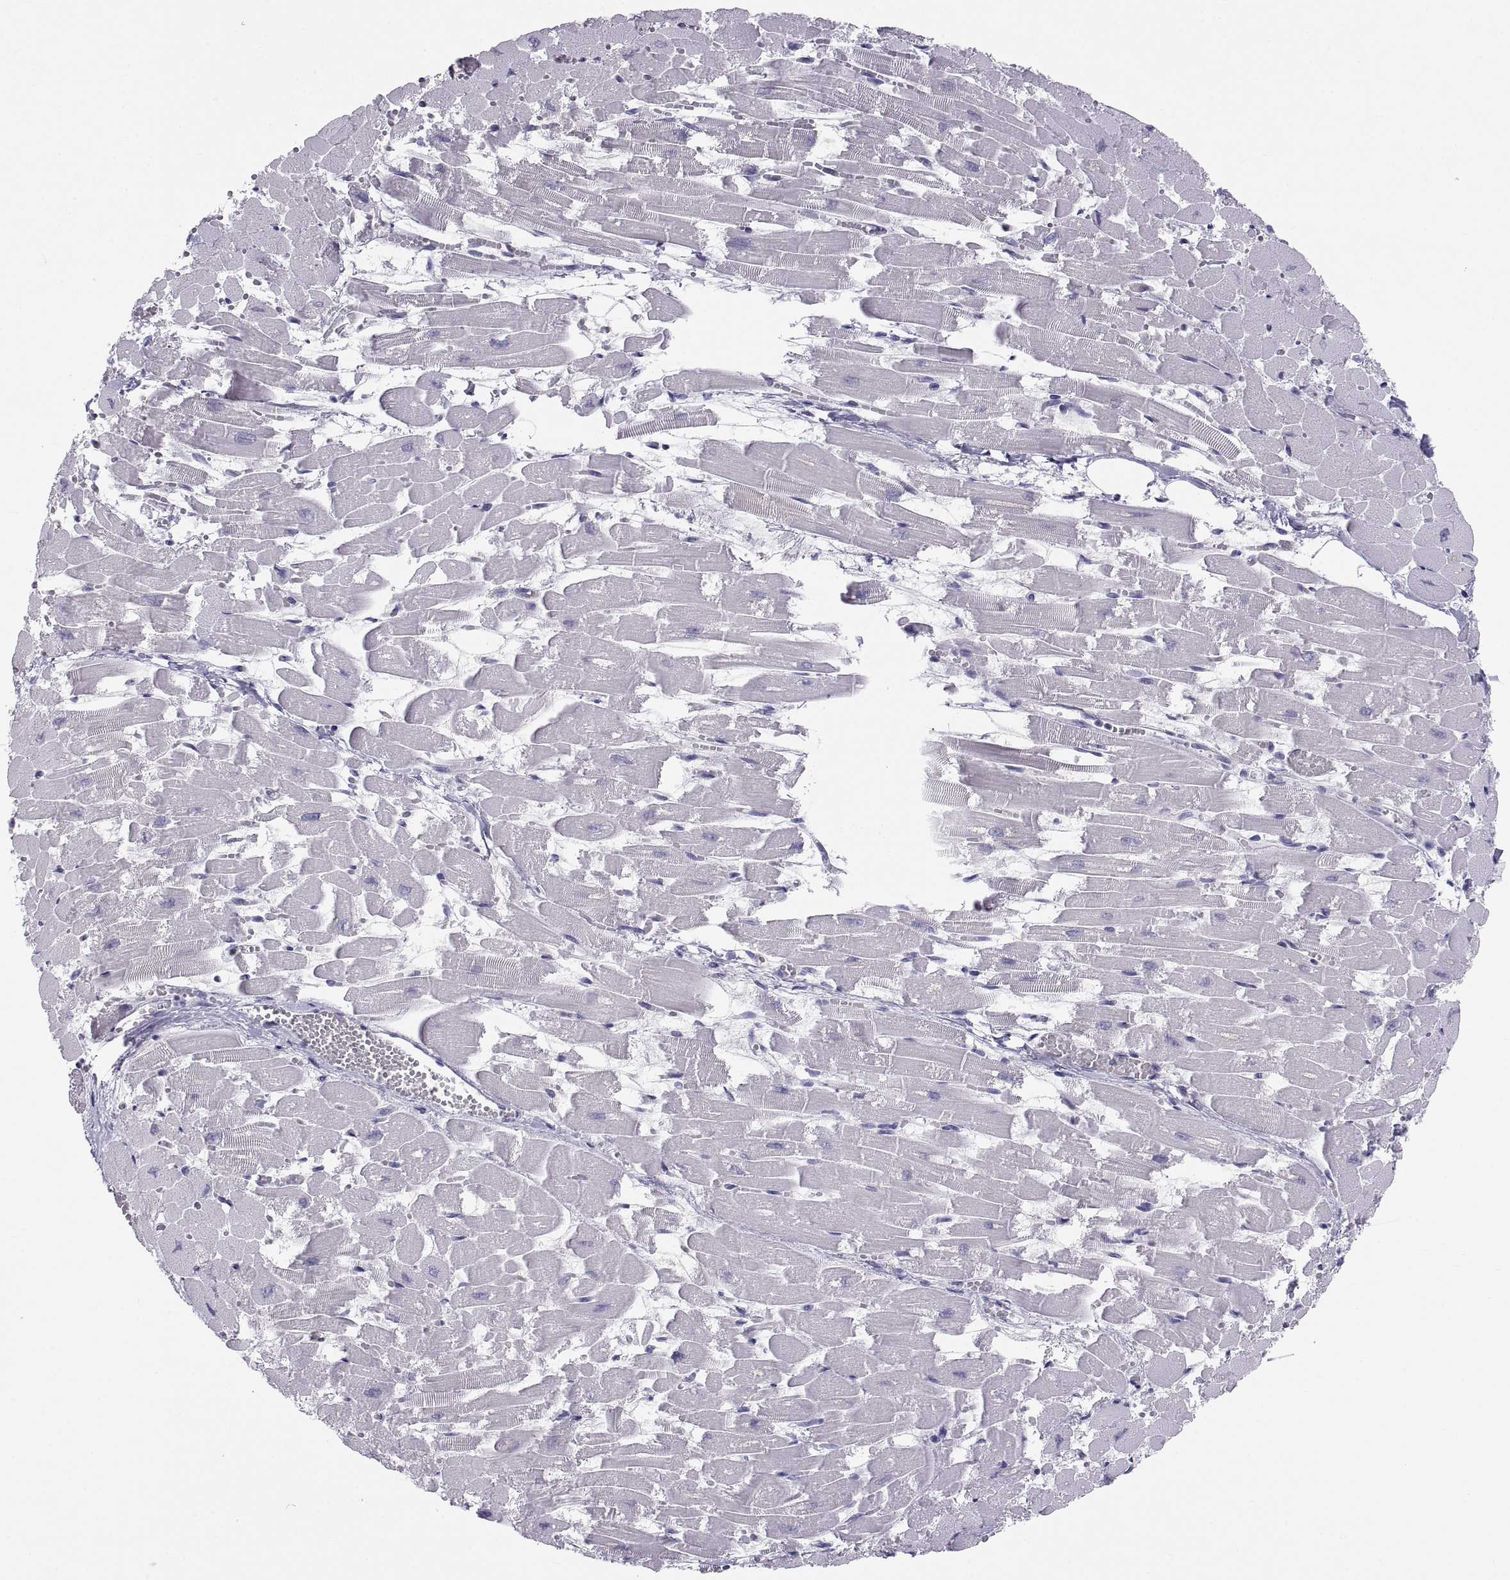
{"staining": {"intensity": "negative", "quantity": "none", "location": "none"}, "tissue": "heart muscle", "cell_type": "Cardiomyocytes", "image_type": "normal", "snomed": [{"axis": "morphology", "description": "Normal tissue, NOS"}, {"axis": "topography", "description": "Heart"}], "caption": "This histopathology image is of benign heart muscle stained with immunohistochemistry to label a protein in brown with the nuclei are counter-stained blue. There is no staining in cardiomyocytes.", "gene": "ERO1A", "patient": {"sex": "female", "age": 52}}